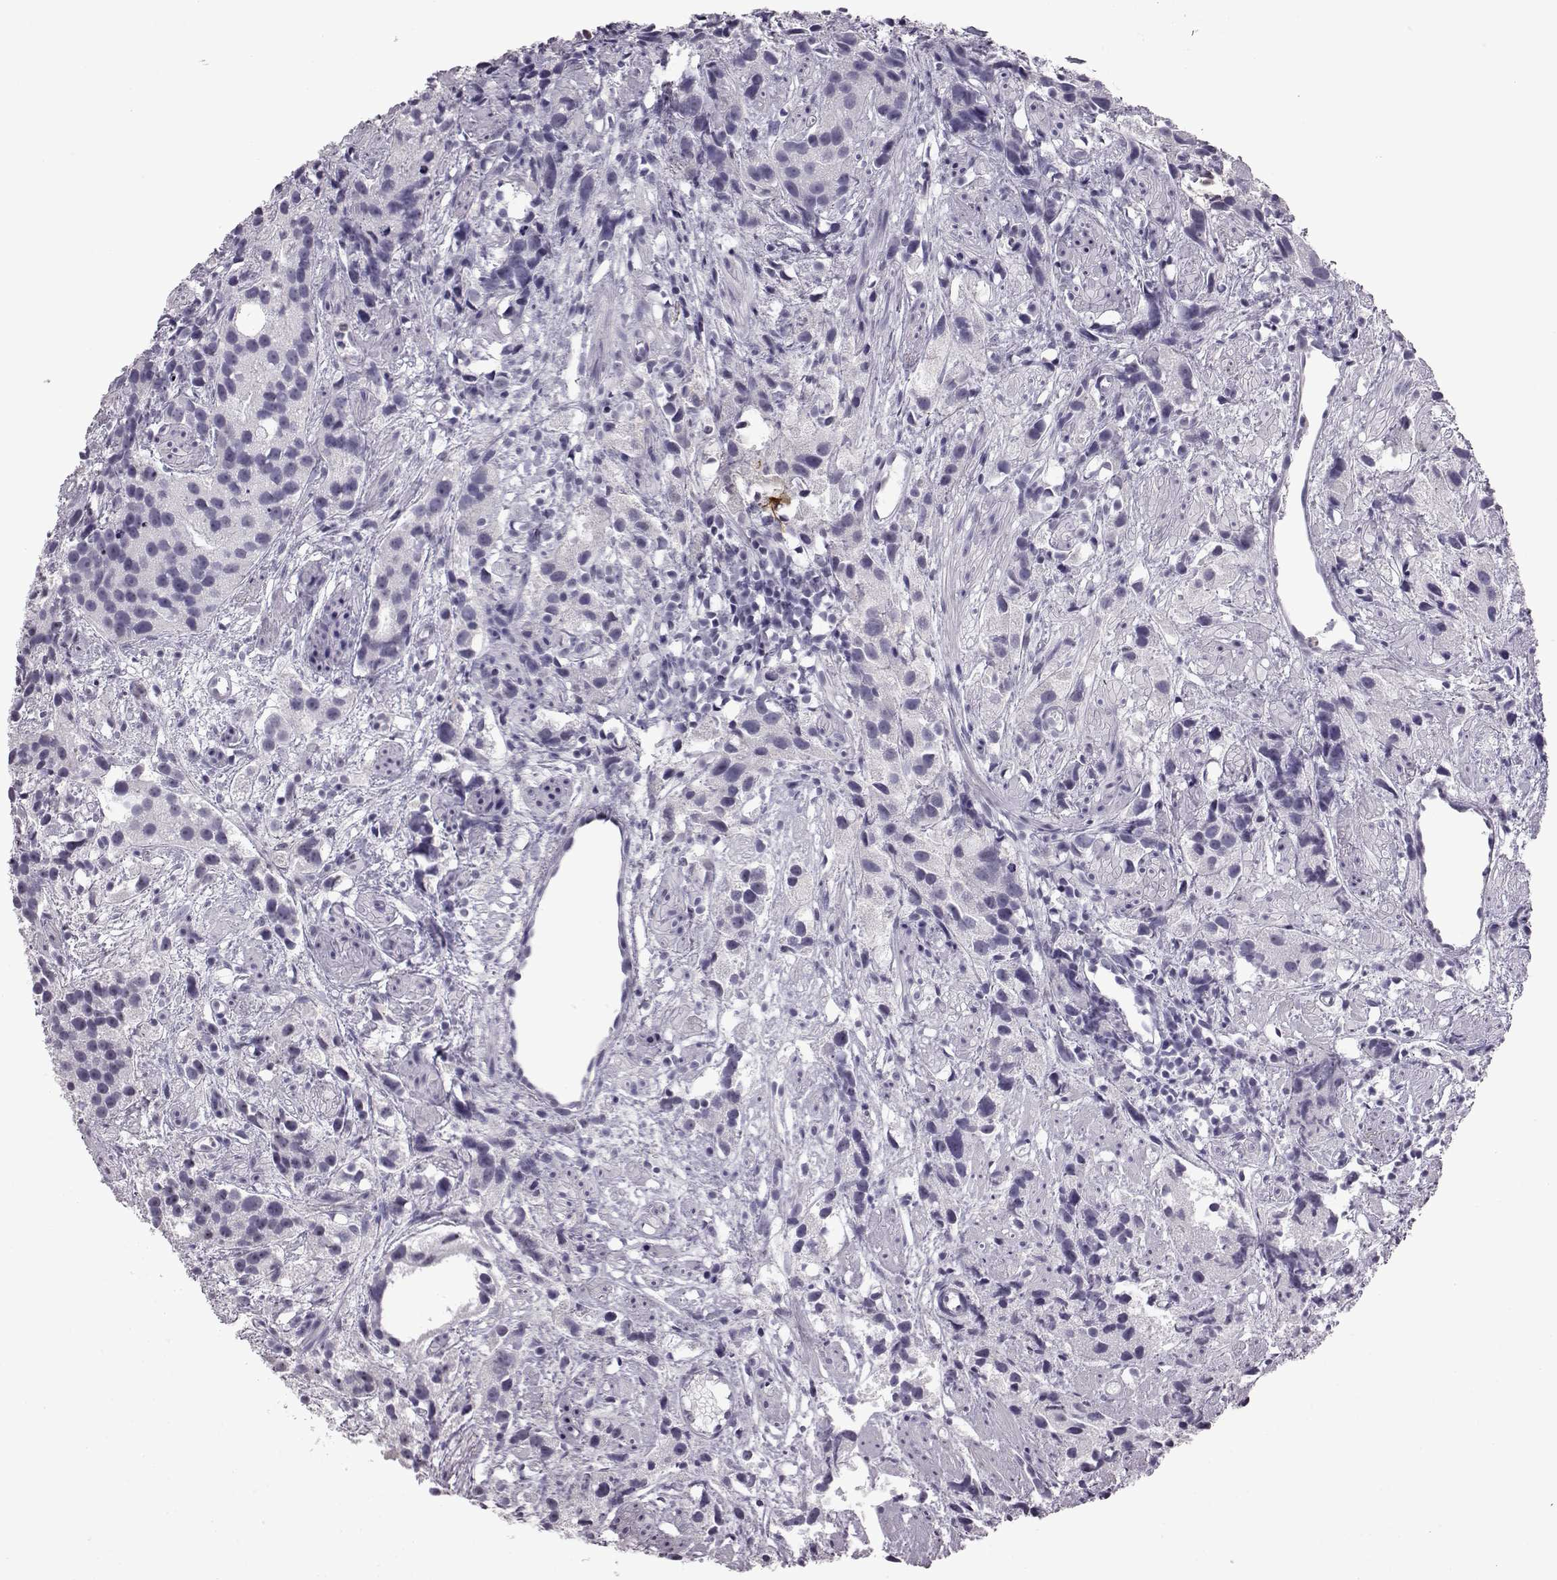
{"staining": {"intensity": "negative", "quantity": "none", "location": "none"}, "tissue": "prostate cancer", "cell_type": "Tumor cells", "image_type": "cancer", "snomed": [{"axis": "morphology", "description": "Adenocarcinoma, High grade"}, {"axis": "topography", "description": "Prostate"}], "caption": "Immunohistochemistry histopathology image of neoplastic tissue: adenocarcinoma (high-grade) (prostate) stained with DAB demonstrates no significant protein expression in tumor cells.", "gene": "ADGRG2", "patient": {"sex": "male", "age": 68}}